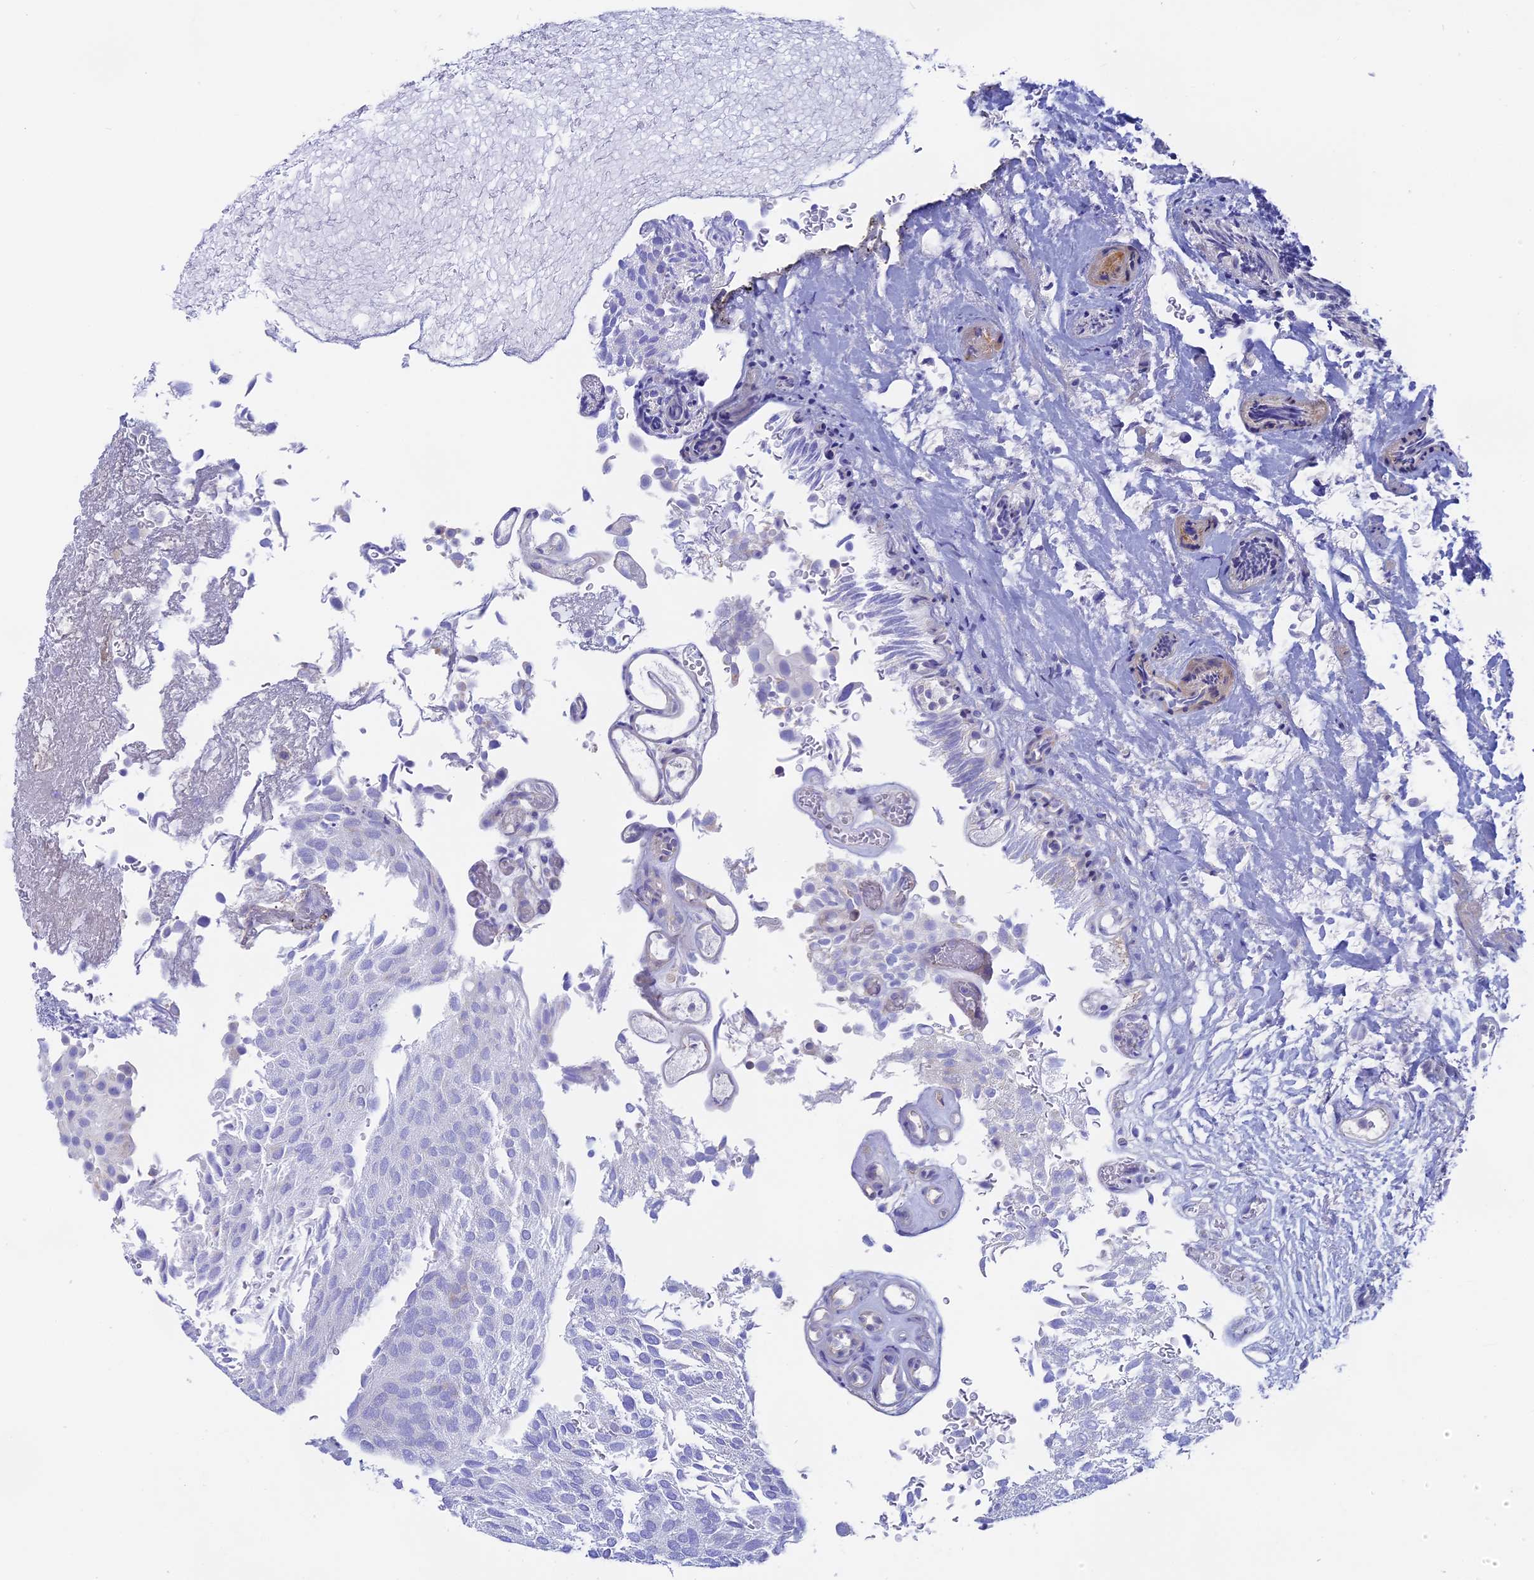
{"staining": {"intensity": "negative", "quantity": "none", "location": "none"}, "tissue": "urothelial cancer", "cell_type": "Tumor cells", "image_type": "cancer", "snomed": [{"axis": "morphology", "description": "Urothelial carcinoma, Low grade"}, {"axis": "topography", "description": "Urinary bladder"}], "caption": "IHC image of neoplastic tissue: human urothelial carcinoma (low-grade) stained with DAB demonstrates no significant protein staining in tumor cells. (DAB IHC visualized using brightfield microscopy, high magnification).", "gene": "GLB1L", "patient": {"sex": "male", "age": 78}}